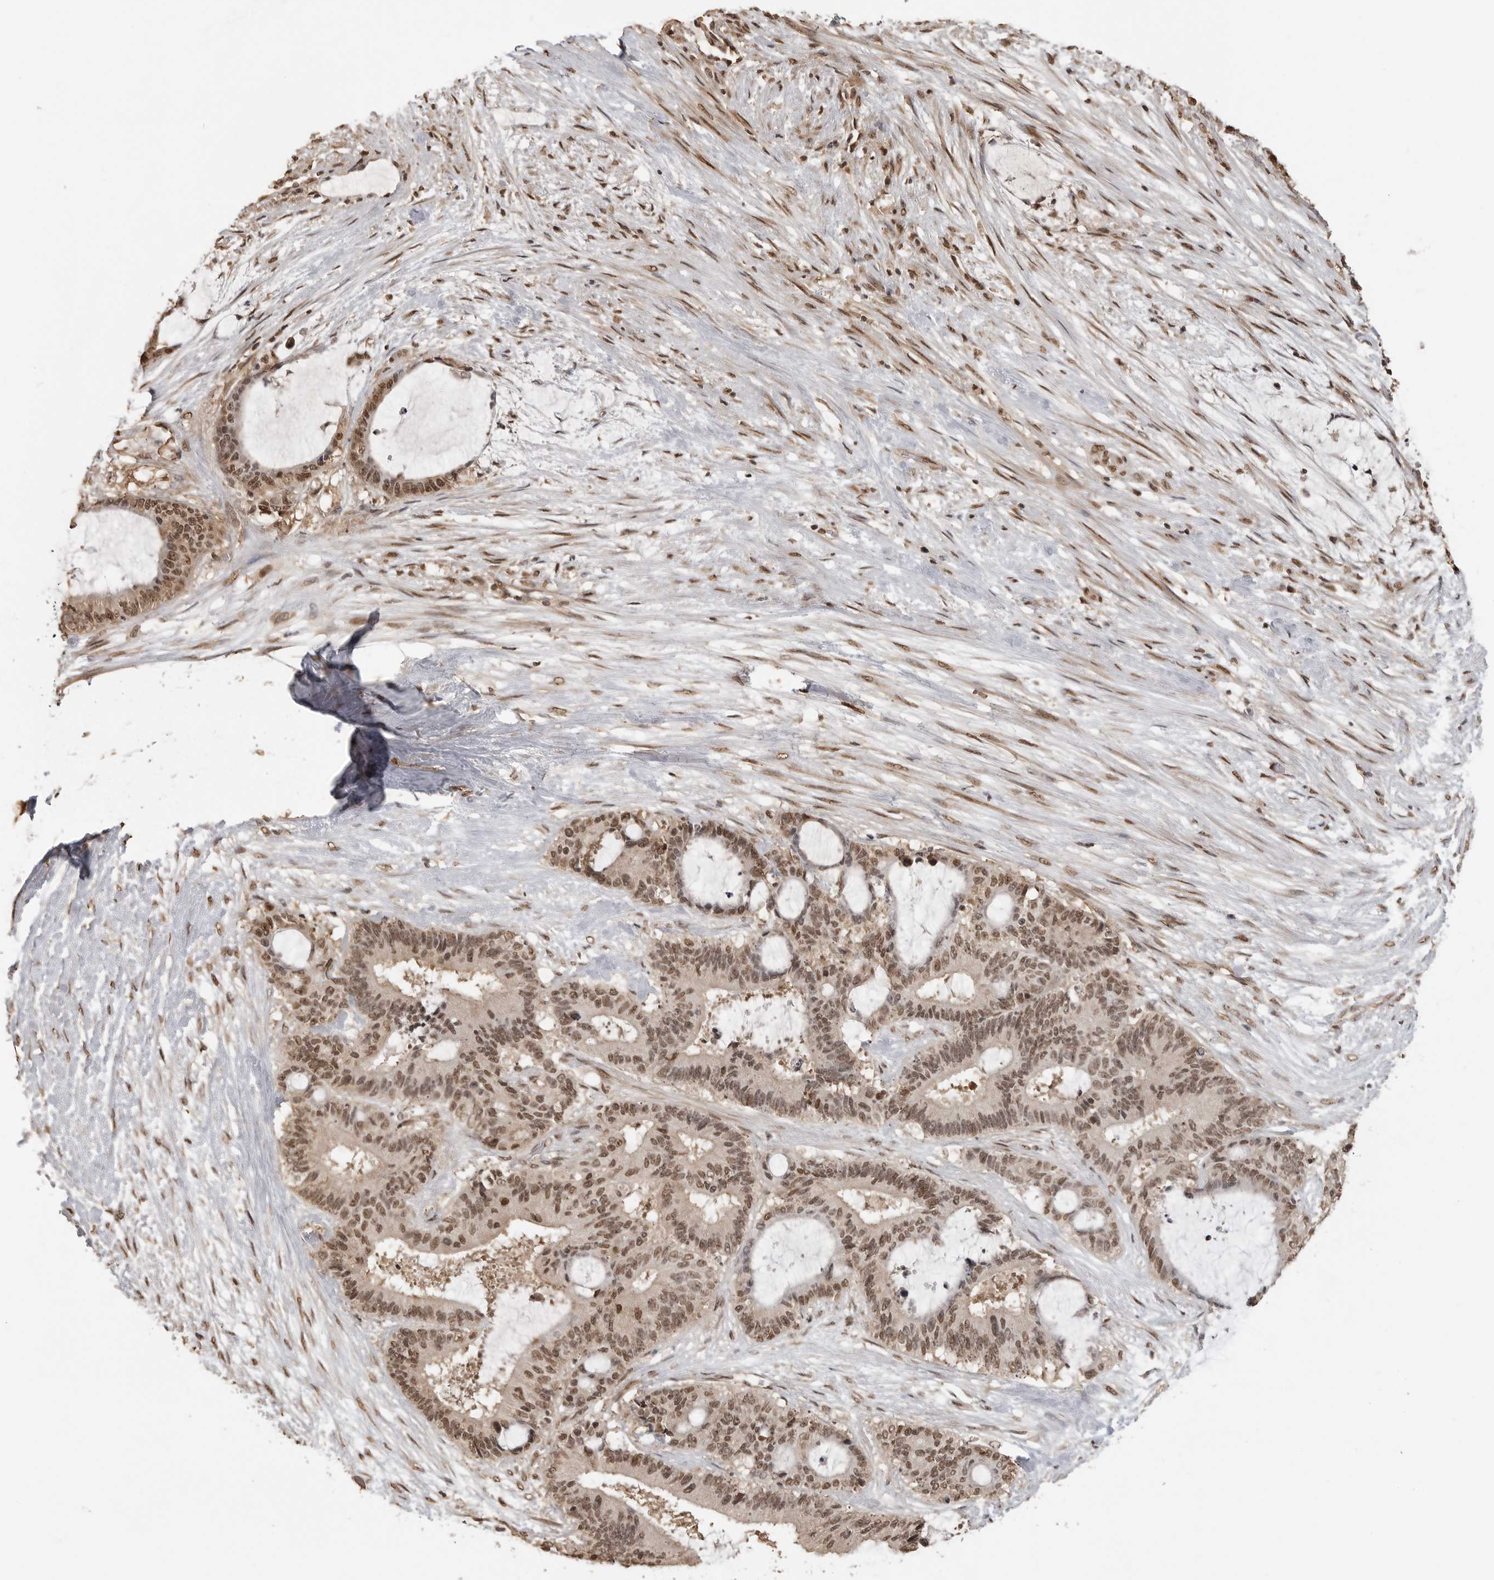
{"staining": {"intensity": "moderate", "quantity": ">75%", "location": "nuclear"}, "tissue": "liver cancer", "cell_type": "Tumor cells", "image_type": "cancer", "snomed": [{"axis": "morphology", "description": "Normal tissue, NOS"}, {"axis": "morphology", "description": "Cholangiocarcinoma"}, {"axis": "topography", "description": "Liver"}, {"axis": "topography", "description": "Peripheral nerve tissue"}], "caption": "Liver cholangiocarcinoma stained for a protein shows moderate nuclear positivity in tumor cells. The protein of interest is shown in brown color, while the nuclei are stained blue.", "gene": "CLOCK", "patient": {"sex": "female", "age": 73}}